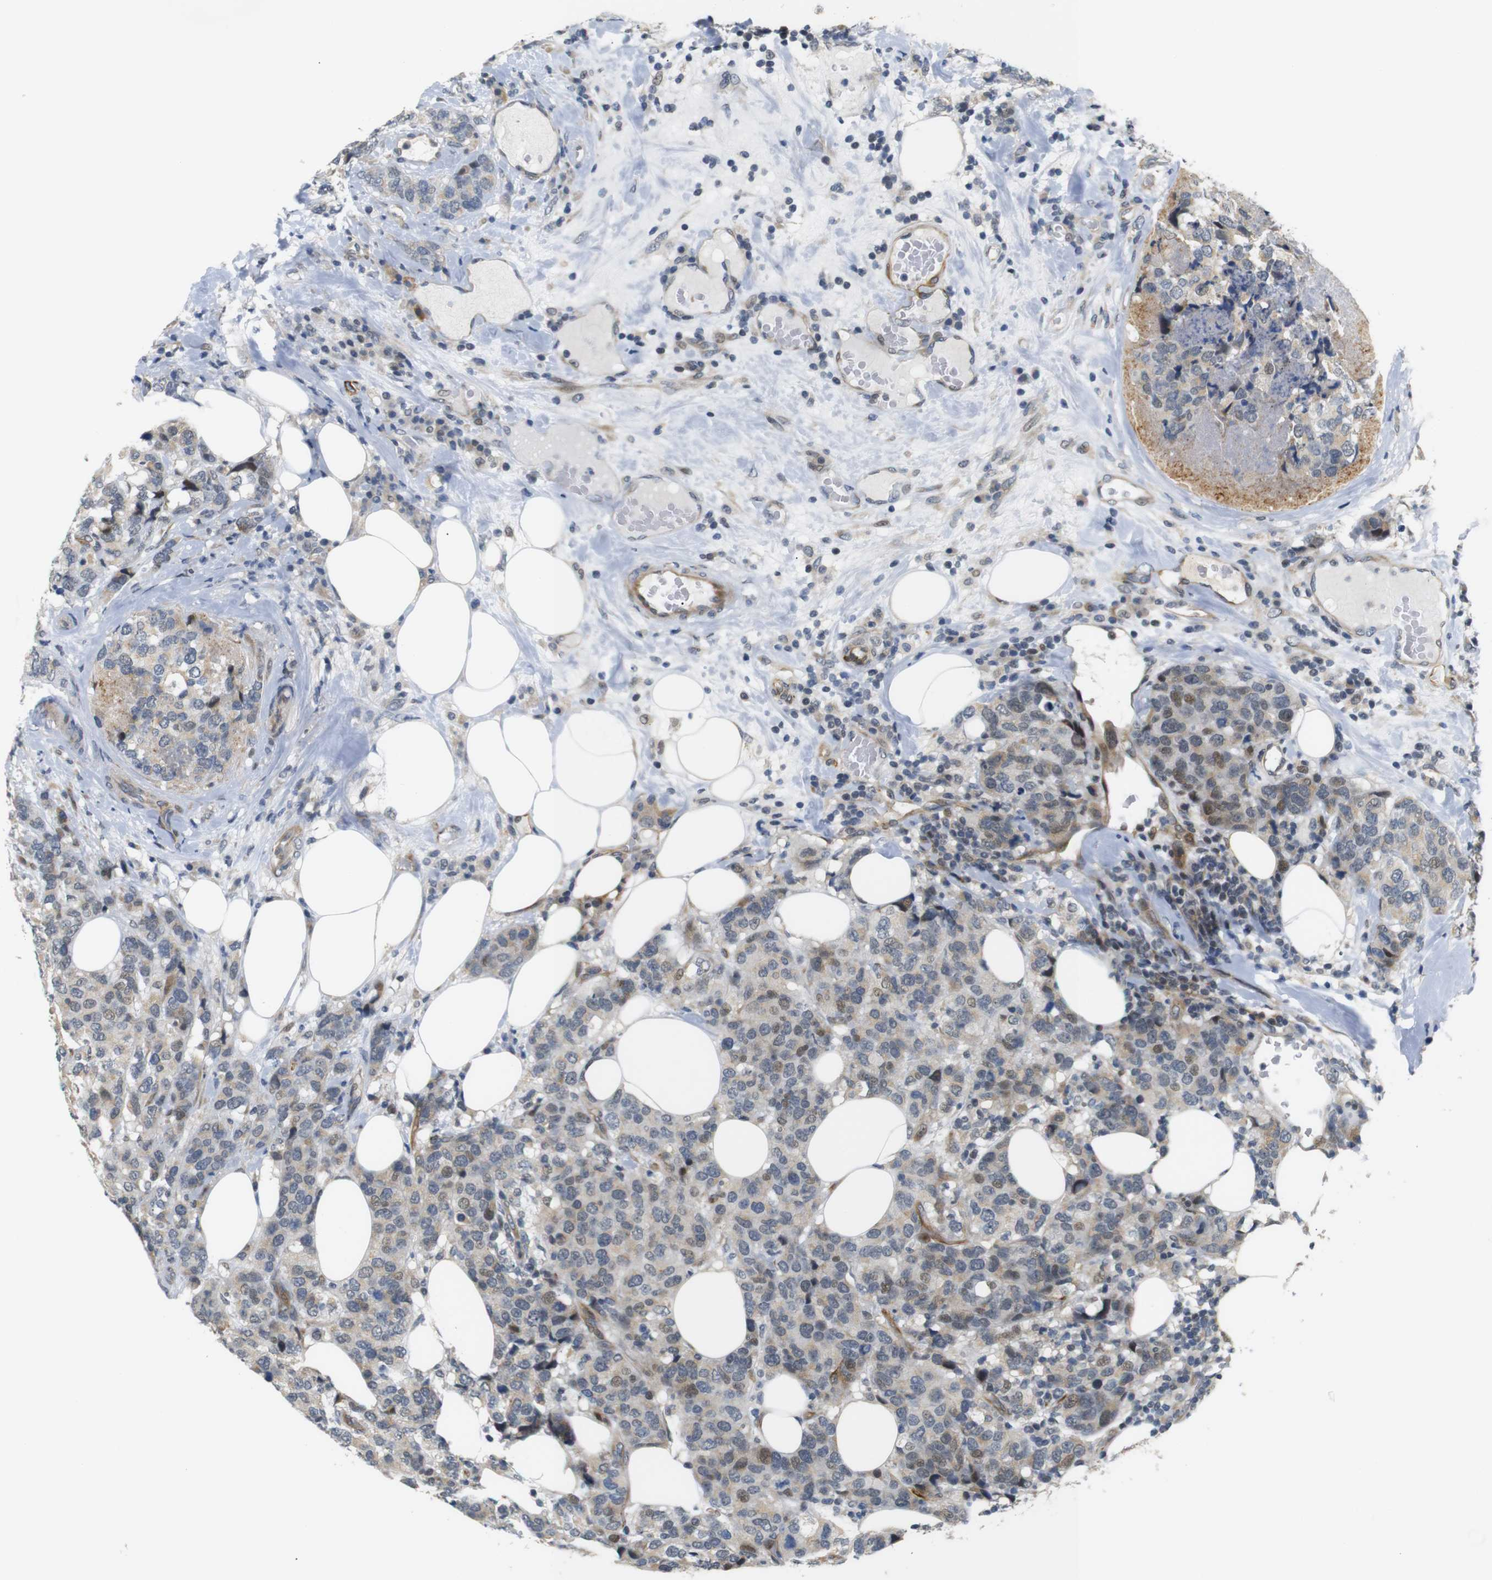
{"staining": {"intensity": "weak", "quantity": "<25%", "location": "cytoplasmic/membranous"}, "tissue": "breast cancer", "cell_type": "Tumor cells", "image_type": "cancer", "snomed": [{"axis": "morphology", "description": "Lobular carcinoma"}, {"axis": "topography", "description": "Breast"}], "caption": "Breast cancer (lobular carcinoma) was stained to show a protein in brown. There is no significant expression in tumor cells.", "gene": "SYDE1", "patient": {"sex": "female", "age": 59}}